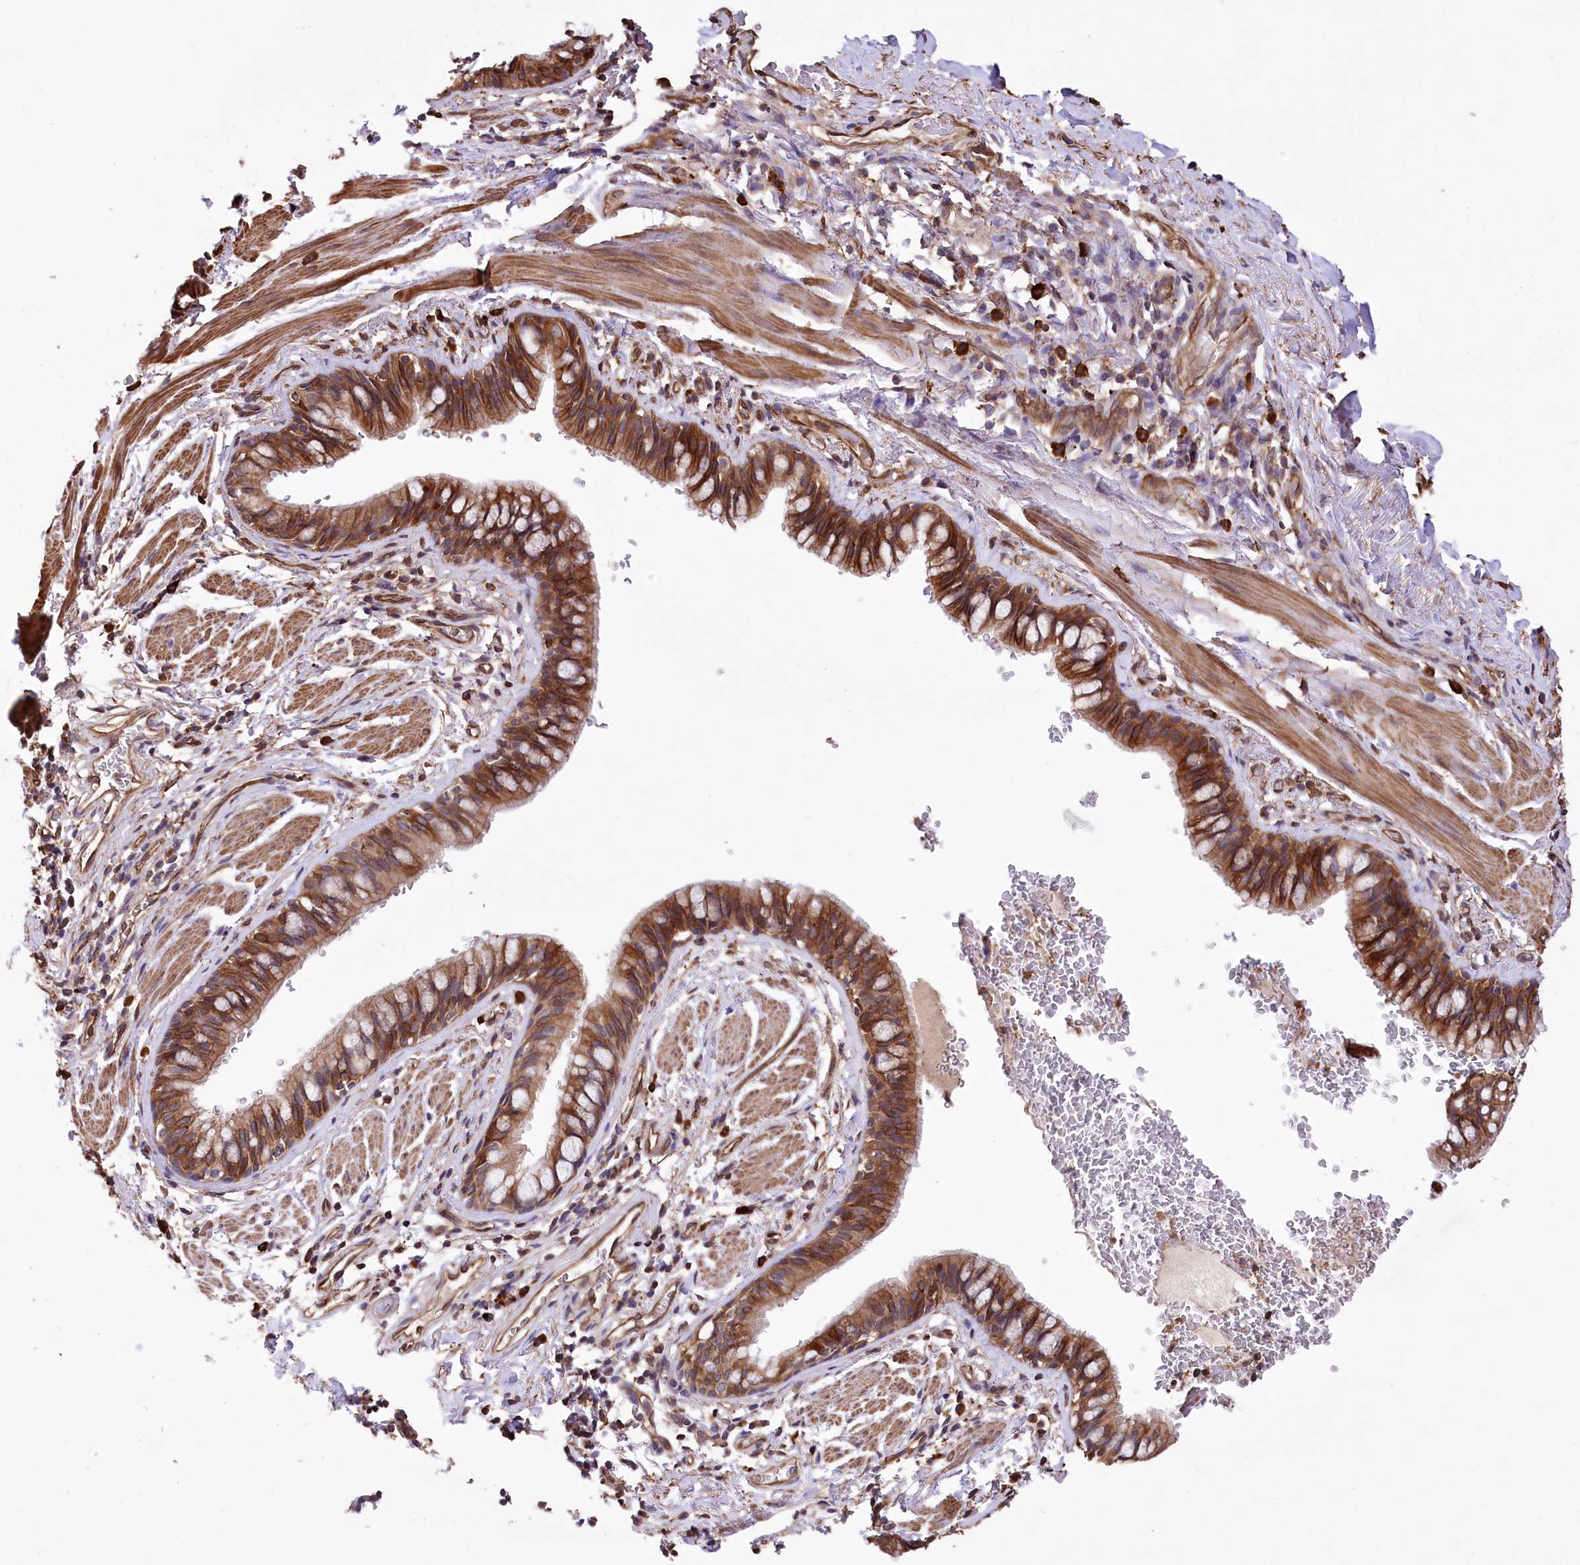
{"staining": {"intensity": "strong", "quantity": ">75%", "location": "cytoplasmic/membranous"}, "tissue": "bronchus", "cell_type": "Respiratory epithelial cells", "image_type": "normal", "snomed": [{"axis": "morphology", "description": "Normal tissue, NOS"}, {"axis": "topography", "description": "Cartilage tissue"}, {"axis": "topography", "description": "Bronchus"}], "caption": "Immunohistochemical staining of normal bronchus displays high levels of strong cytoplasmic/membranous positivity in about >75% of respiratory epithelial cells.", "gene": "DPP3", "patient": {"sex": "female", "age": 36}}